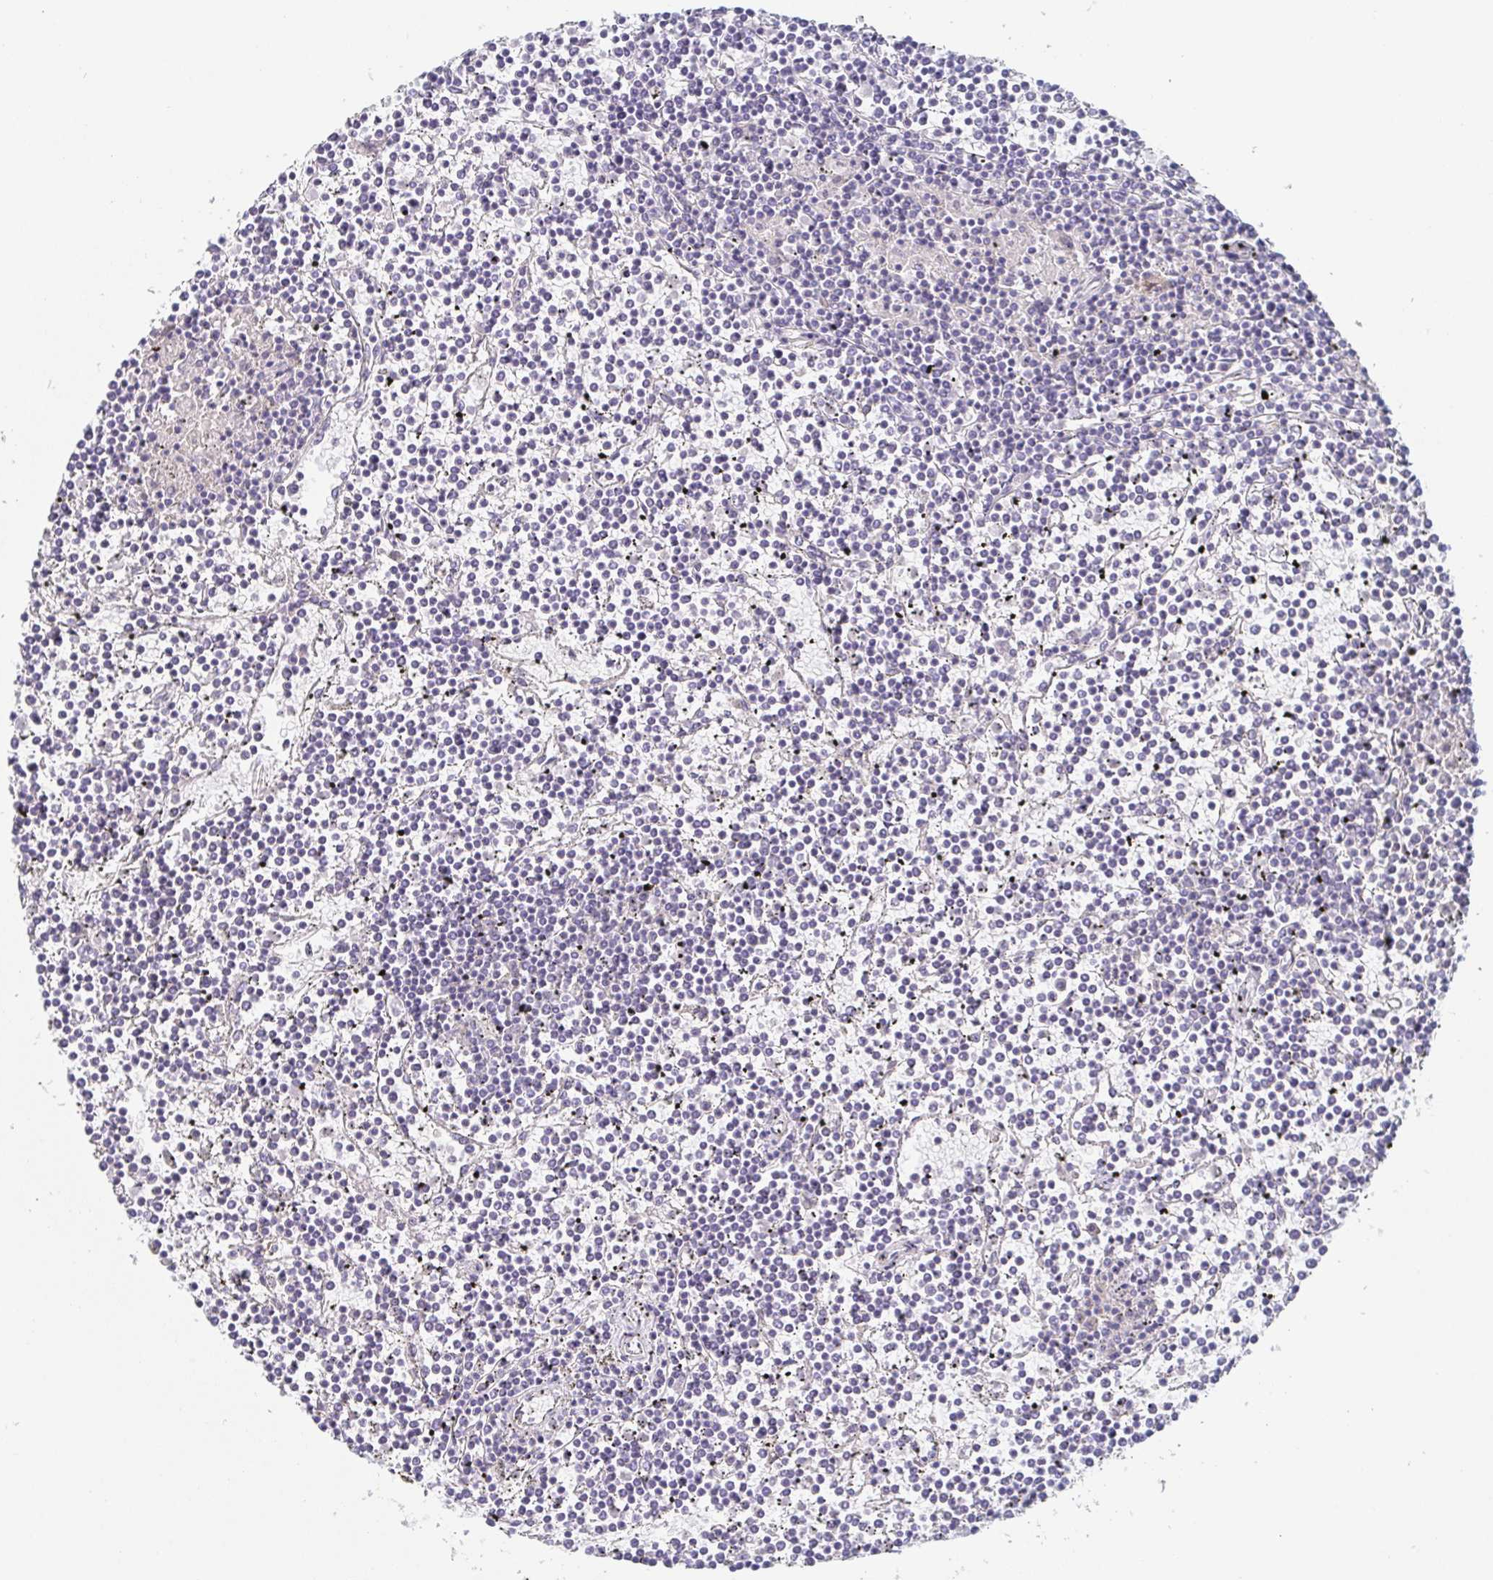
{"staining": {"intensity": "negative", "quantity": "none", "location": "none"}, "tissue": "lymphoma", "cell_type": "Tumor cells", "image_type": "cancer", "snomed": [{"axis": "morphology", "description": "Malignant lymphoma, non-Hodgkin's type, Low grade"}, {"axis": "topography", "description": "Spleen"}], "caption": "This is an IHC photomicrograph of human lymphoma. There is no expression in tumor cells.", "gene": "RHOV", "patient": {"sex": "female", "age": 19}}